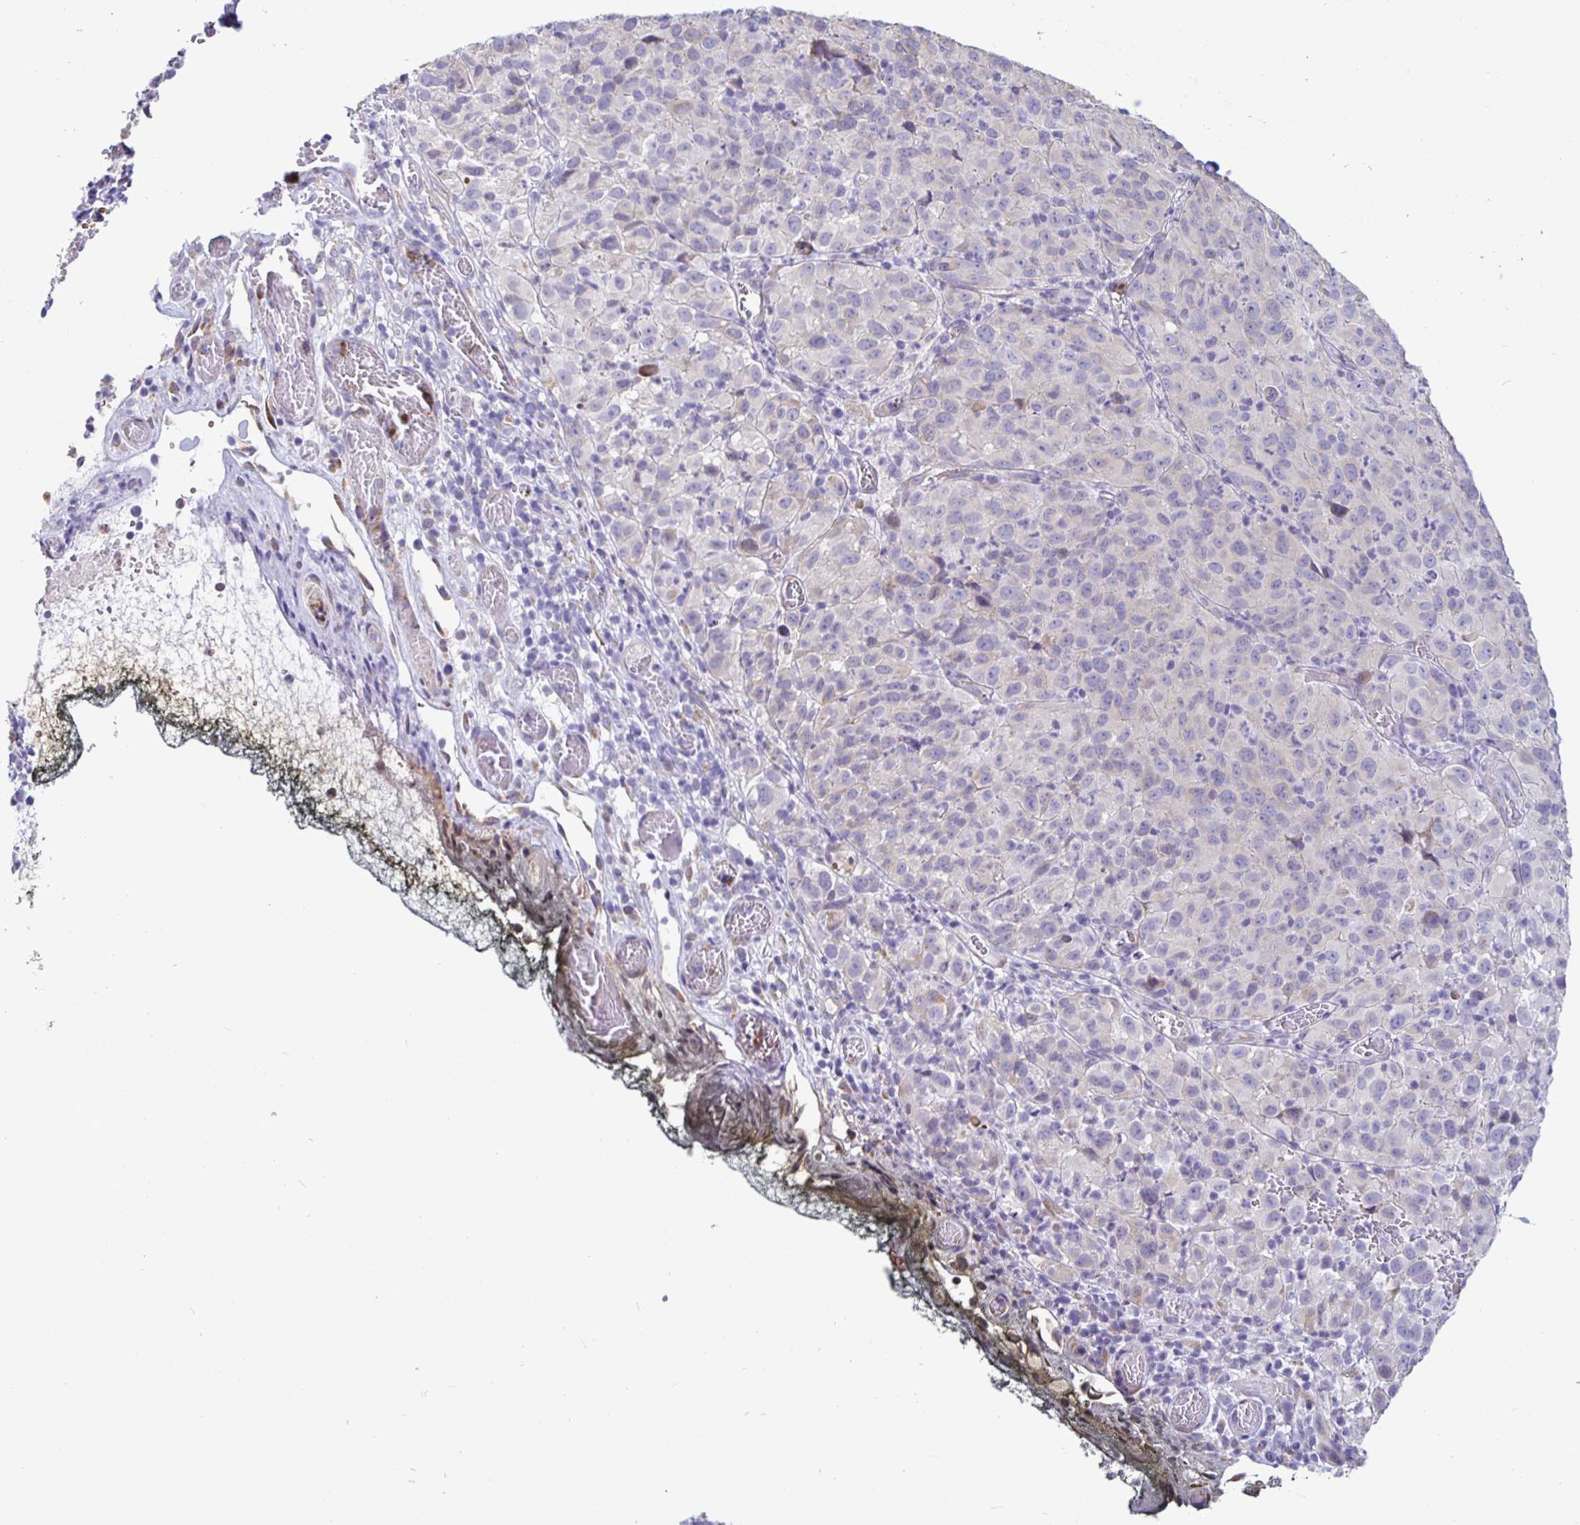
{"staining": {"intensity": "negative", "quantity": "none", "location": "none"}, "tissue": "melanoma", "cell_type": "Tumor cells", "image_type": "cancer", "snomed": [{"axis": "morphology", "description": "Malignant melanoma, NOS"}, {"axis": "topography", "description": "Skin"}], "caption": "Photomicrograph shows no significant protein staining in tumor cells of malignant melanoma. (Immunohistochemistry (ihc), brightfield microscopy, high magnification).", "gene": "DNAI2", "patient": {"sex": "male", "age": 51}}